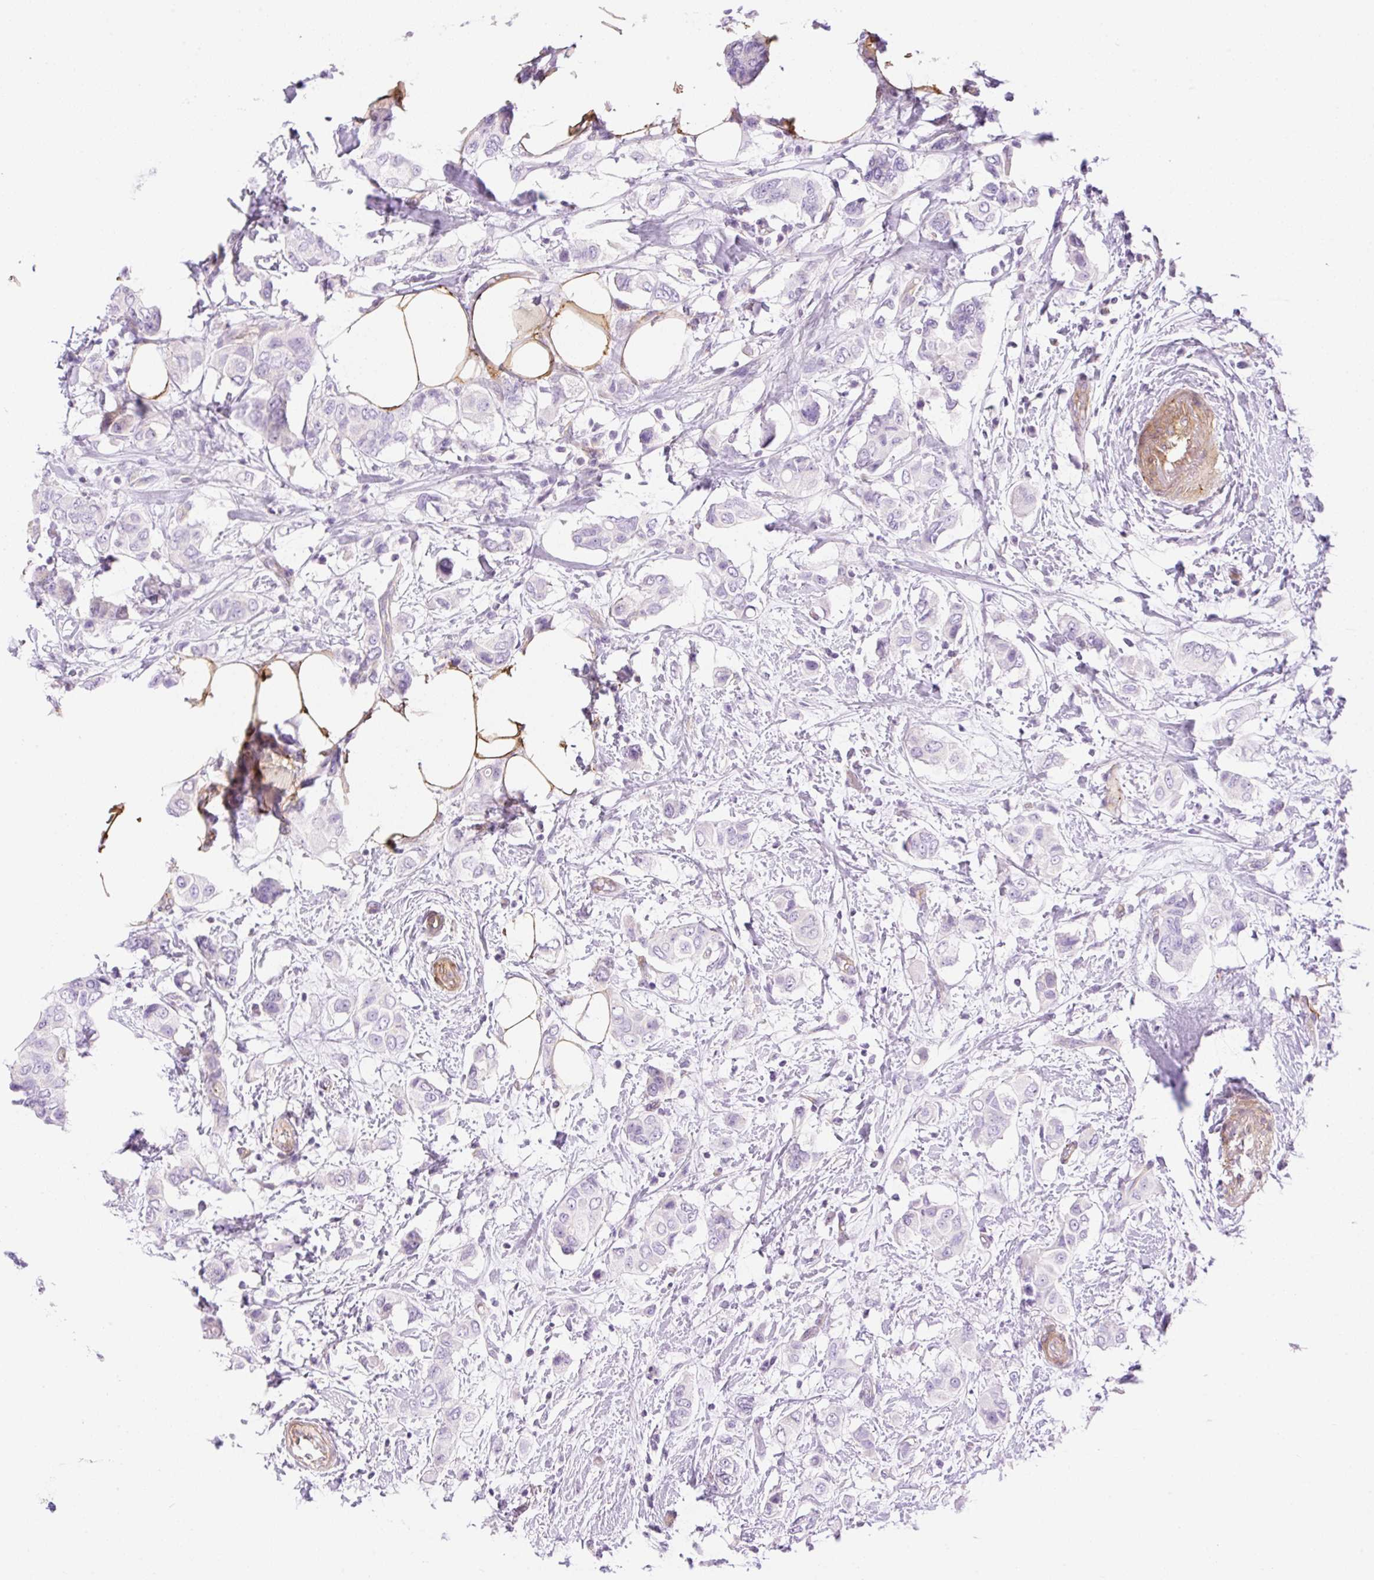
{"staining": {"intensity": "negative", "quantity": "none", "location": "none"}, "tissue": "breast cancer", "cell_type": "Tumor cells", "image_type": "cancer", "snomed": [{"axis": "morphology", "description": "Lobular carcinoma"}, {"axis": "topography", "description": "Breast"}], "caption": "The histopathology image exhibits no significant expression in tumor cells of breast cancer.", "gene": "EHD3", "patient": {"sex": "female", "age": 51}}